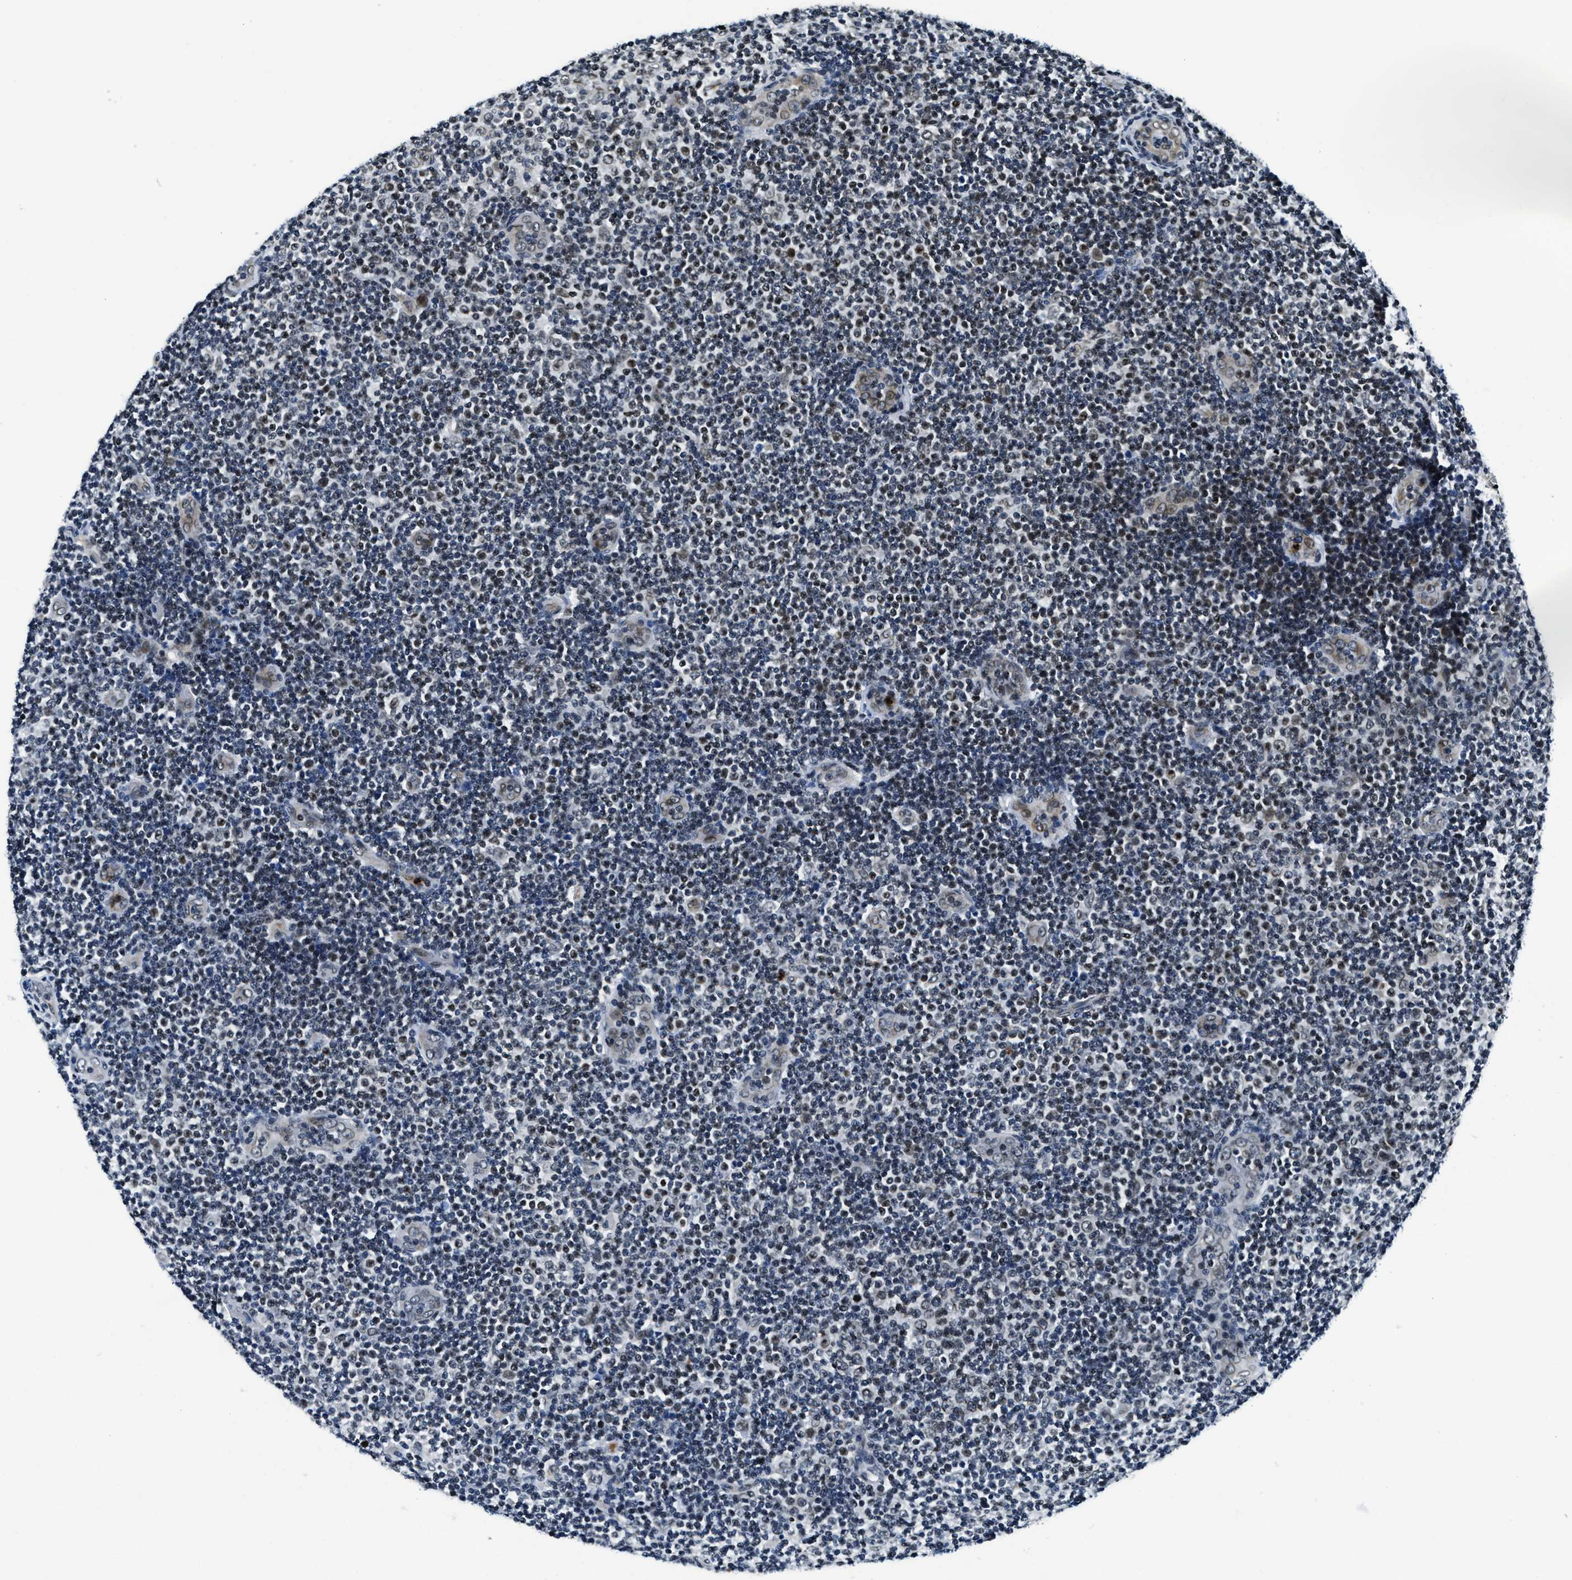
{"staining": {"intensity": "weak", "quantity": ">75%", "location": "nuclear"}, "tissue": "lymphoma", "cell_type": "Tumor cells", "image_type": "cancer", "snomed": [{"axis": "morphology", "description": "Malignant lymphoma, non-Hodgkin's type, Low grade"}, {"axis": "topography", "description": "Lymph node"}], "caption": "Protein staining of malignant lymphoma, non-Hodgkin's type (low-grade) tissue demonstrates weak nuclear expression in approximately >75% of tumor cells.", "gene": "ZC3HC1", "patient": {"sex": "male", "age": 83}}